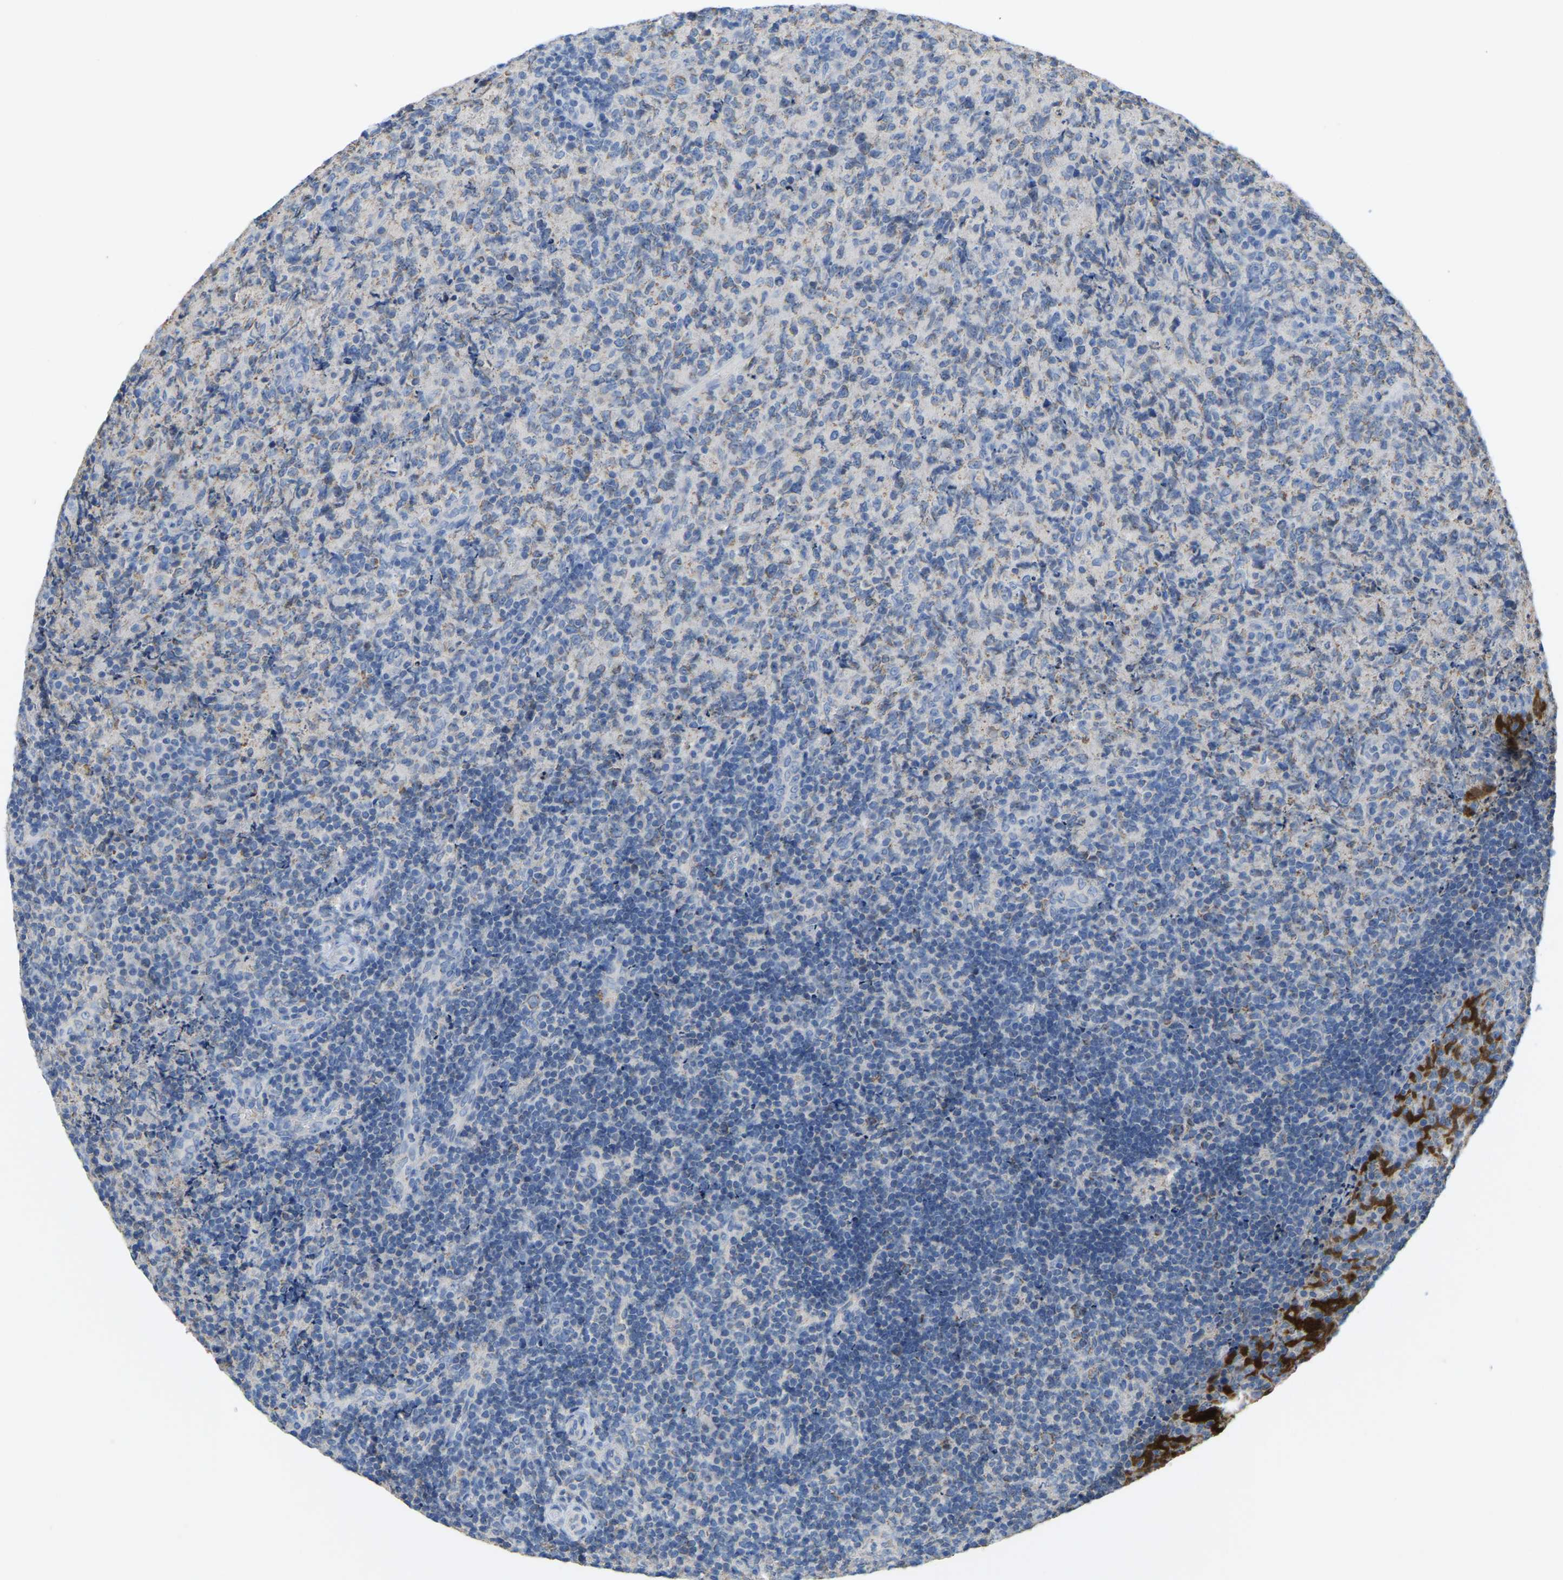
{"staining": {"intensity": "negative", "quantity": "none", "location": "none"}, "tissue": "lymphoma", "cell_type": "Tumor cells", "image_type": "cancer", "snomed": [{"axis": "morphology", "description": "Malignant lymphoma, non-Hodgkin's type, High grade"}, {"axis": "topography", "description": "Tonsil"}], "caption": "Tumor cells show no significant protein staining in lymphoma. (Immunohistochemistry (ihc), brightfield microscopy, high magnification).", "gene": "SERPINB5", "patient": {"sex": "female", "age": 36}}